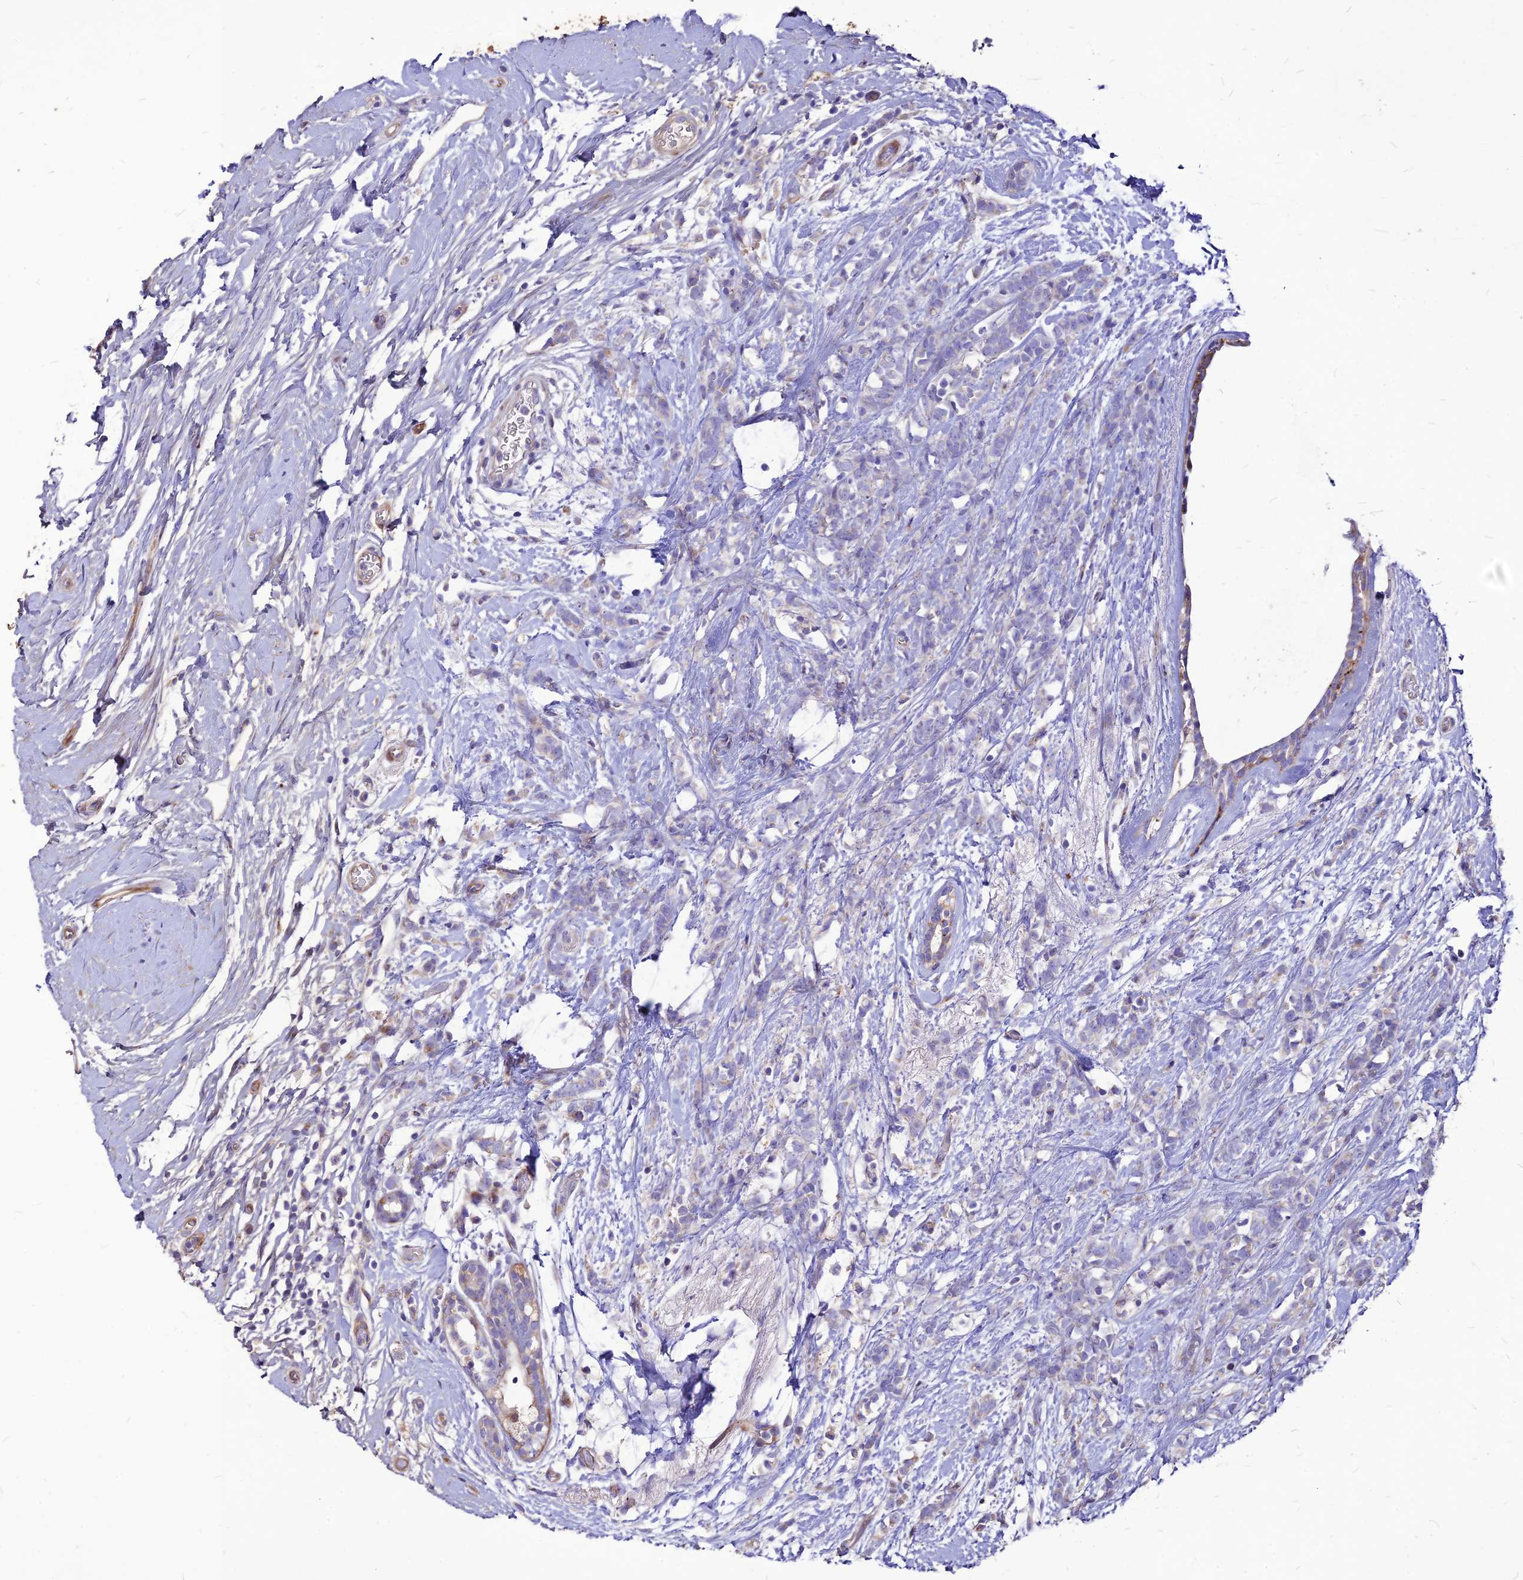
{"staining": {"intensity": "negative", "quantity": "none", "location": "none"}, "tissue": "breast cancer", "cell_type": "Tumor cells", "image_type": "cancer", "snomed": [{"axis": "morphology", "description": "Lobular carcinoma"}, {"axis": "topography", "description": "Breast"}], "caption": "Immunohistochemistry micrograph of lobular carcinoma (breast) stained for a protein (brown), which shows no positivity in tumor cells.", "gene": "RIMOC1", "patient": {"sex": "female", "age": 58}}